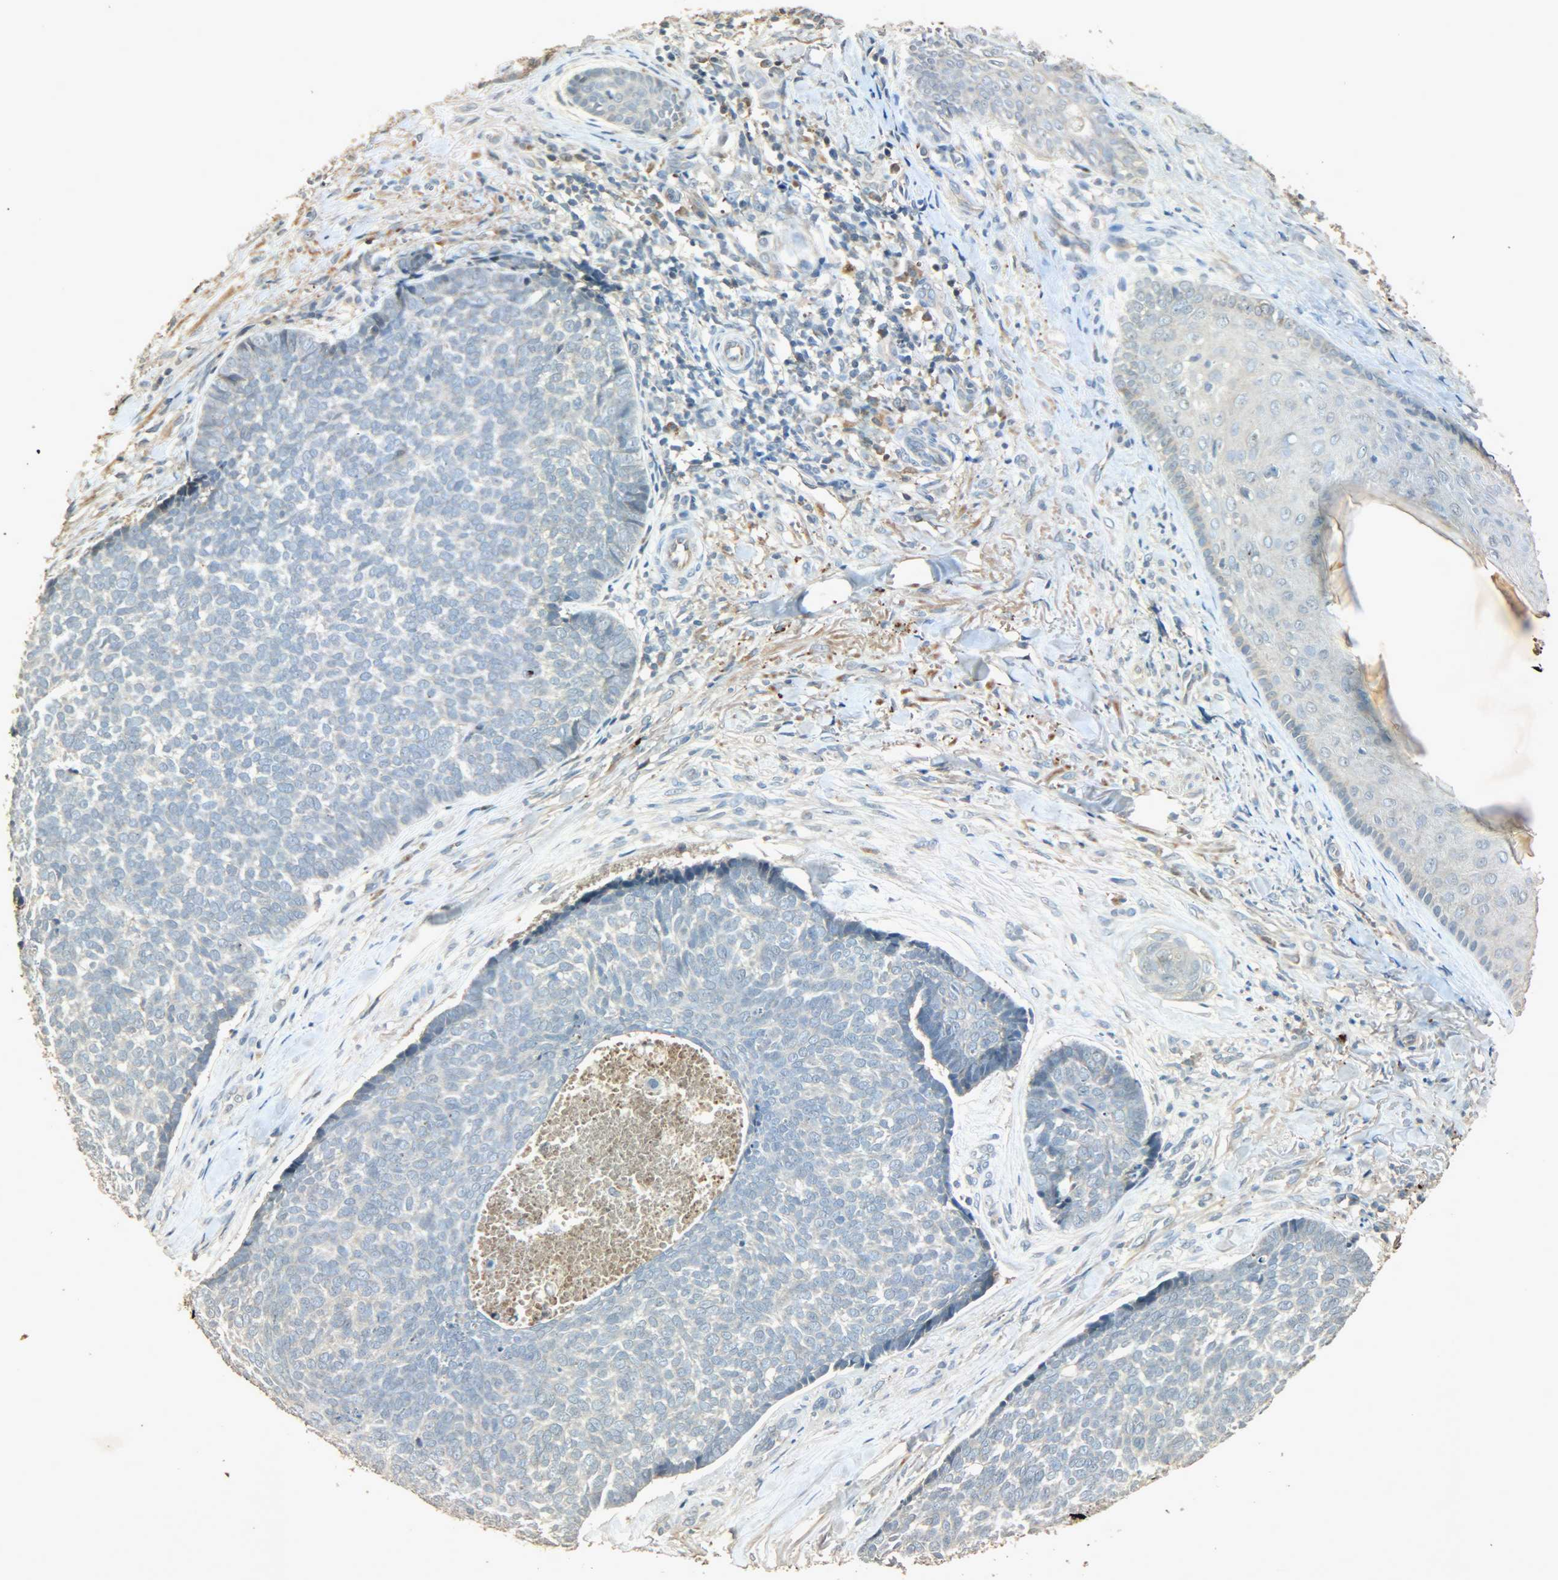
{"staining": {"intensity": "weak", "quantity": "<25%", "location": "cytoplasmic/membranous"}, "tissue": "skin cancer", "cell_type": "Tumor cells", "image_type": "cancer", "snomed": [{"axis": "morphology", "description": "Basal cell carcinoma"}, {"axis": "topography", "description": "Skin"}], "caption": "Immunohistochemical staining of skin cancer shows no significant staining in tumor cells. The staining is performed using DAB (3,3'-diaminobenzidine) brown chromogen with nuclei counter-stained in using hematoxylin.", "gene": "ATP2B1", "patient": {"sex": "male", "age": 84}}